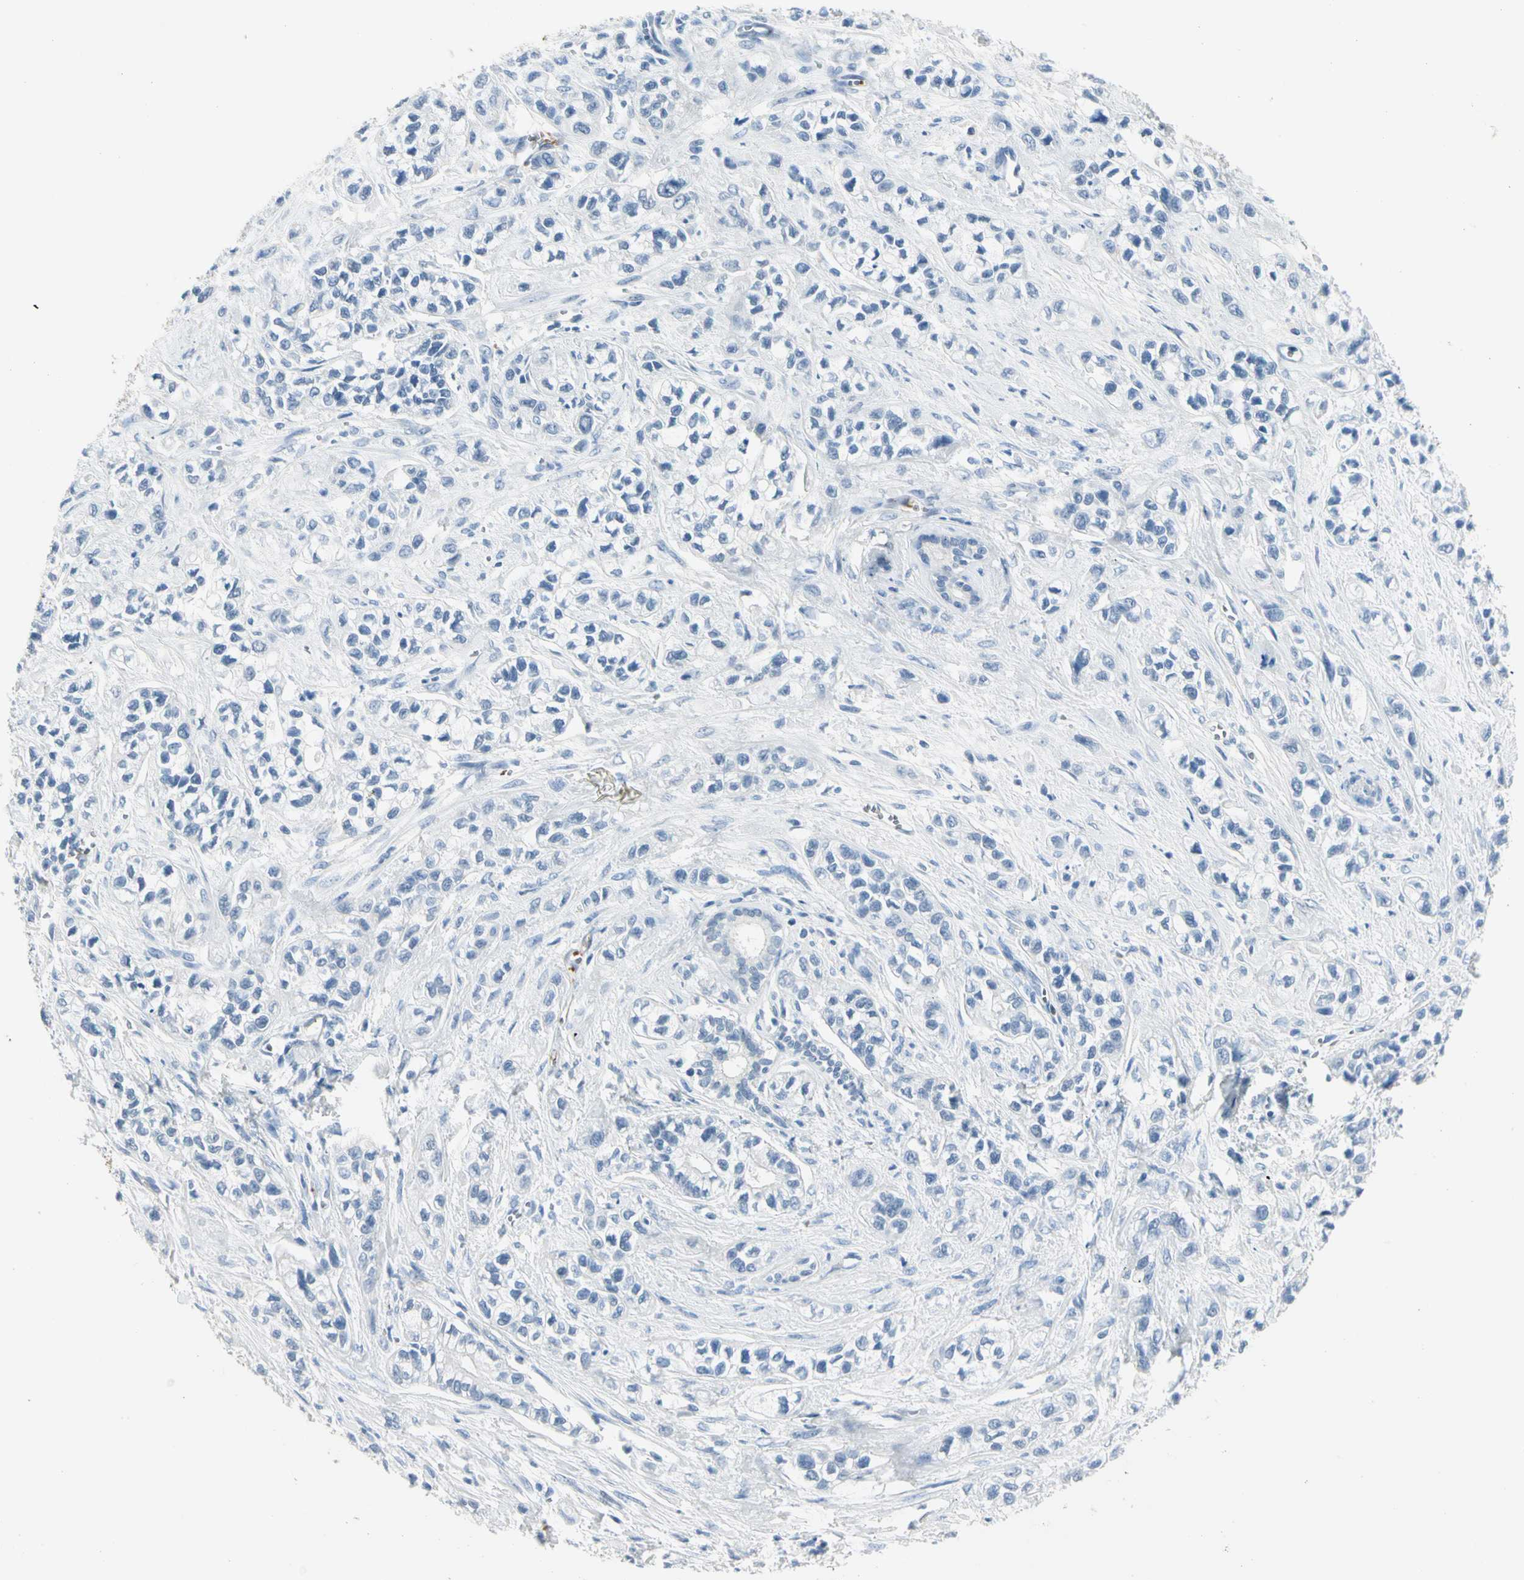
{"staining": {"intensity": "negative", "quantity": "none", "location": "none"}, "tissue": "pancreatic cancer", "cell_type": "Tumor cells", "image_type": "cancer", "snomed": [{"axis": "morphology", "description": "Adenocarcinoma, NOS"}, {"axis": "topography", "description": "Pancreas"}], "caption": "DAB immunohistochemical staining of pancreatic cancer (adenocarcinoma) reveals no significant expression in tumor cells. The staining is performed using DAB brown chromogen with nuclei counter-stained in using hematoxylin.", "gene": "CA1", "patient": {"sex": "male", "age": 74}}